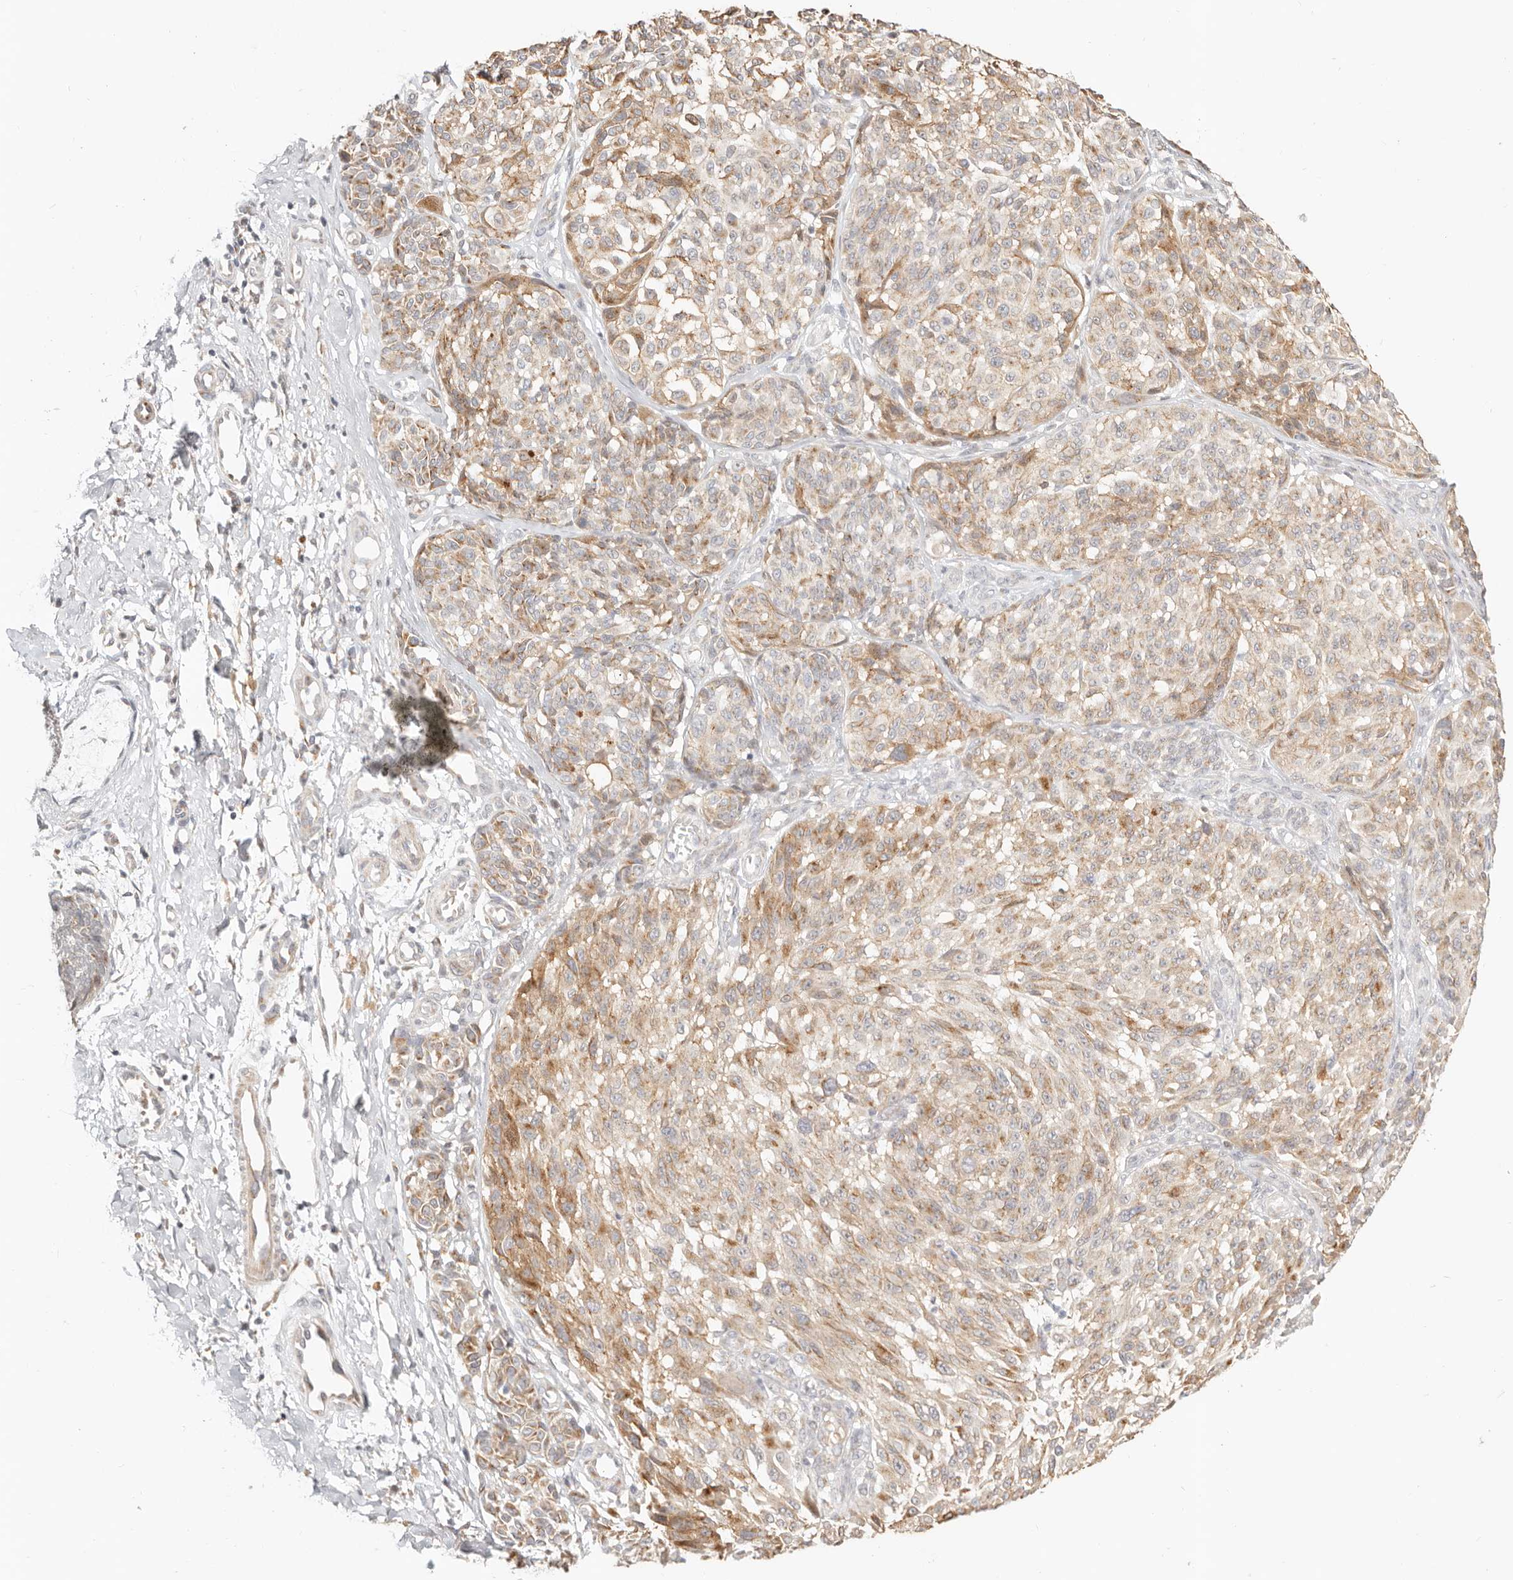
{"staining": {"intensity": "moderate", "quantity": "25%-75%", "location": "cytoplasmic/membranous"}, "tissue": "melanoma", "cell_type": "Tumor cells", "image_type": "cancer", "snomed": [{"axis": "morphology", "description": "Malignant melanoma, NOS"}, {"axis": "topography", "description": "Skin"}], "caption": "Immunohistochemistry photomicrograph of neoplastic tissue: melanoma stained using immunohistochemistry (IHC) exhibits medium levels of moderate protein expression localized specifically in the cytoplasmic/membranous of tumor cells, appearing as a cytoplasmic/membranous brown color.", "gene": "FAM20B", "patient": {"sex": "male", "age": 83}}